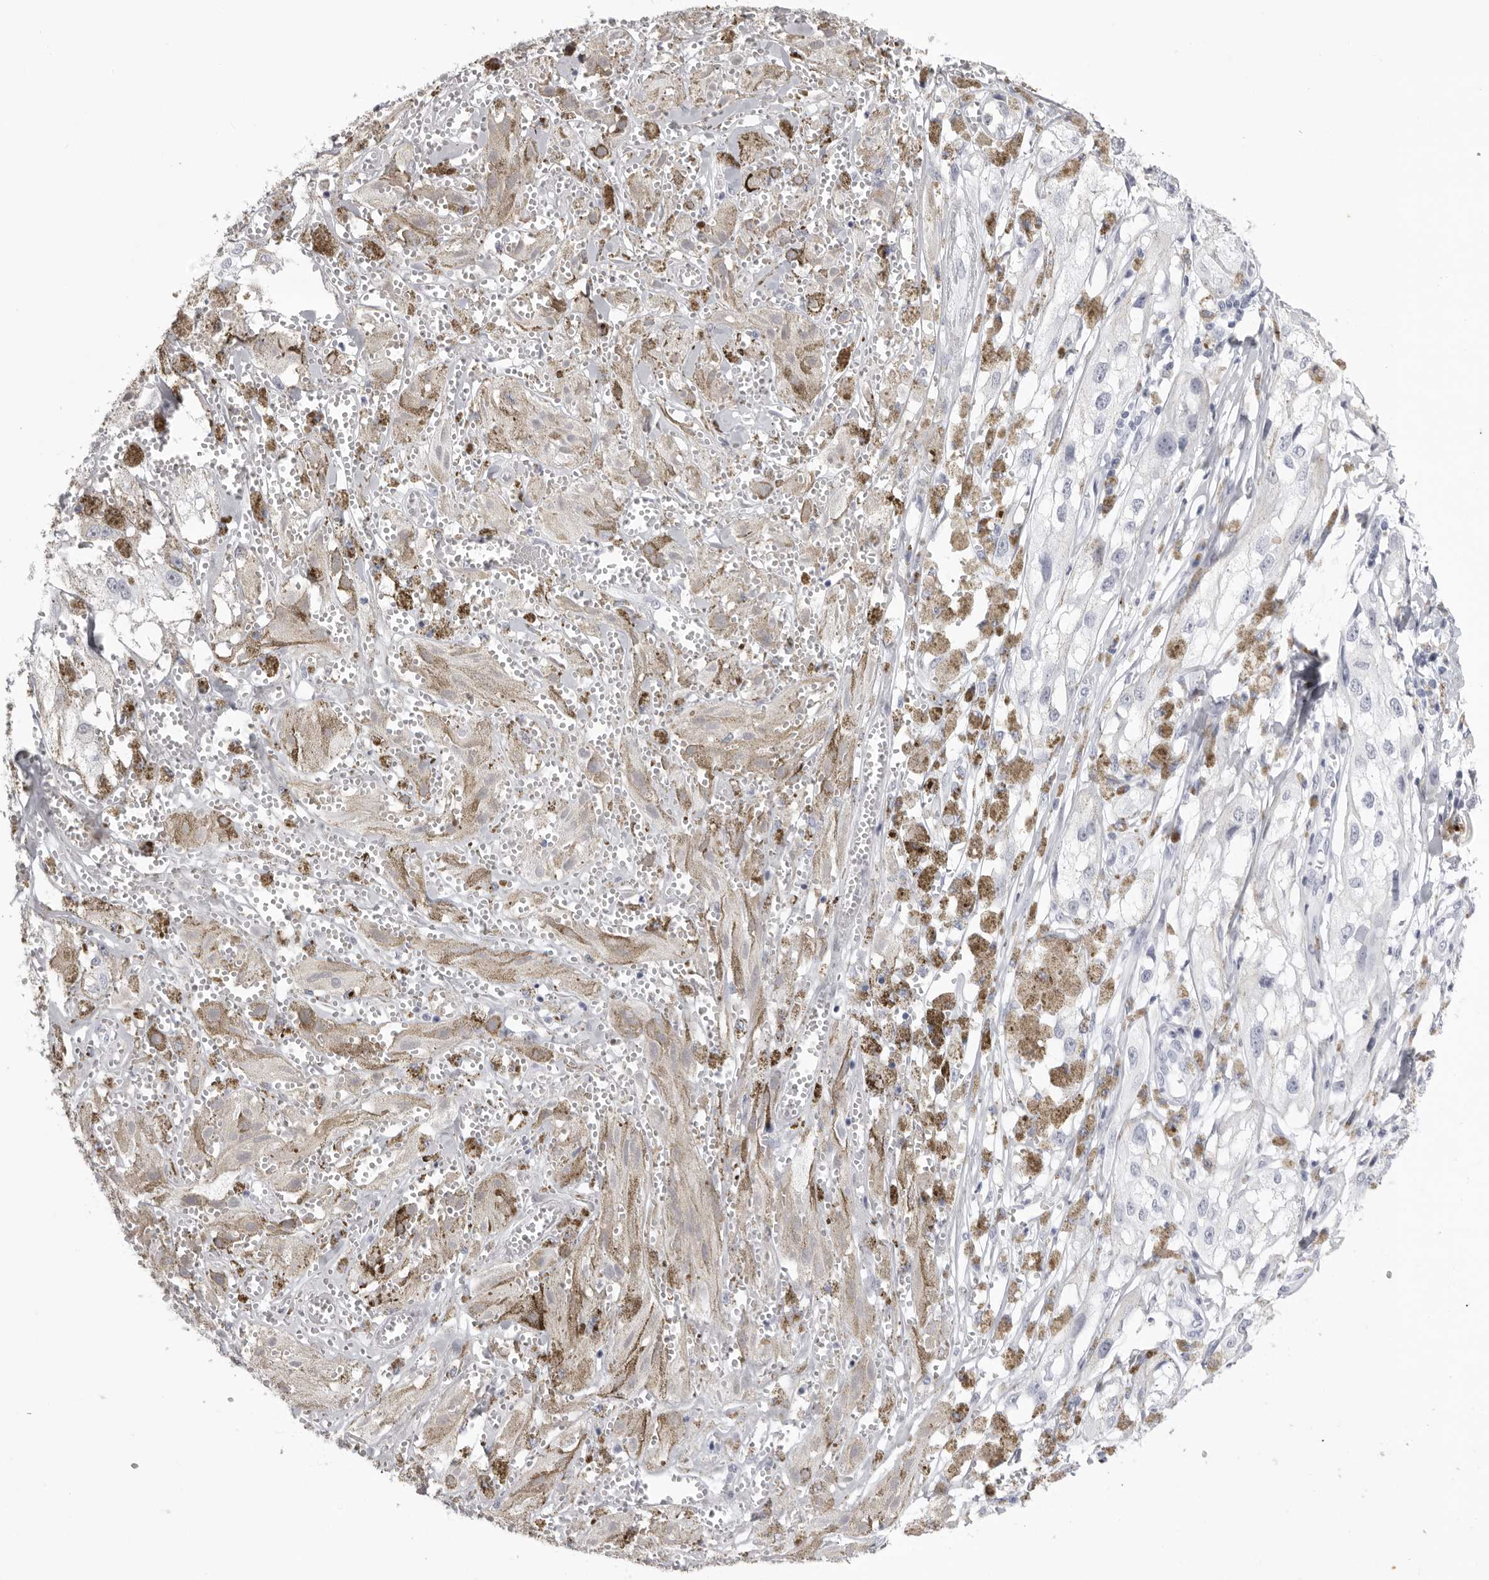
{"staining": {"intensity": "negative", "quantity": "none", "location": "none"}, "tissue": "melanoma", "cell_type": "Tumor cells", "image_type": "cancer", "snomed": [{"axis": "morphology", "description": "Malignant melanoma, NOS"}, {"axis": "topography", "description": "Skin"}], "caption": "Tumor cells show no significant expression in malignant melanoma. (Brightfield microscopy of DAB (3,3'-diaminobenzidine) immunohistochemistry at high magnification).", "gene": "KLK9", "patient": {"sex": "male", "age": 88}}